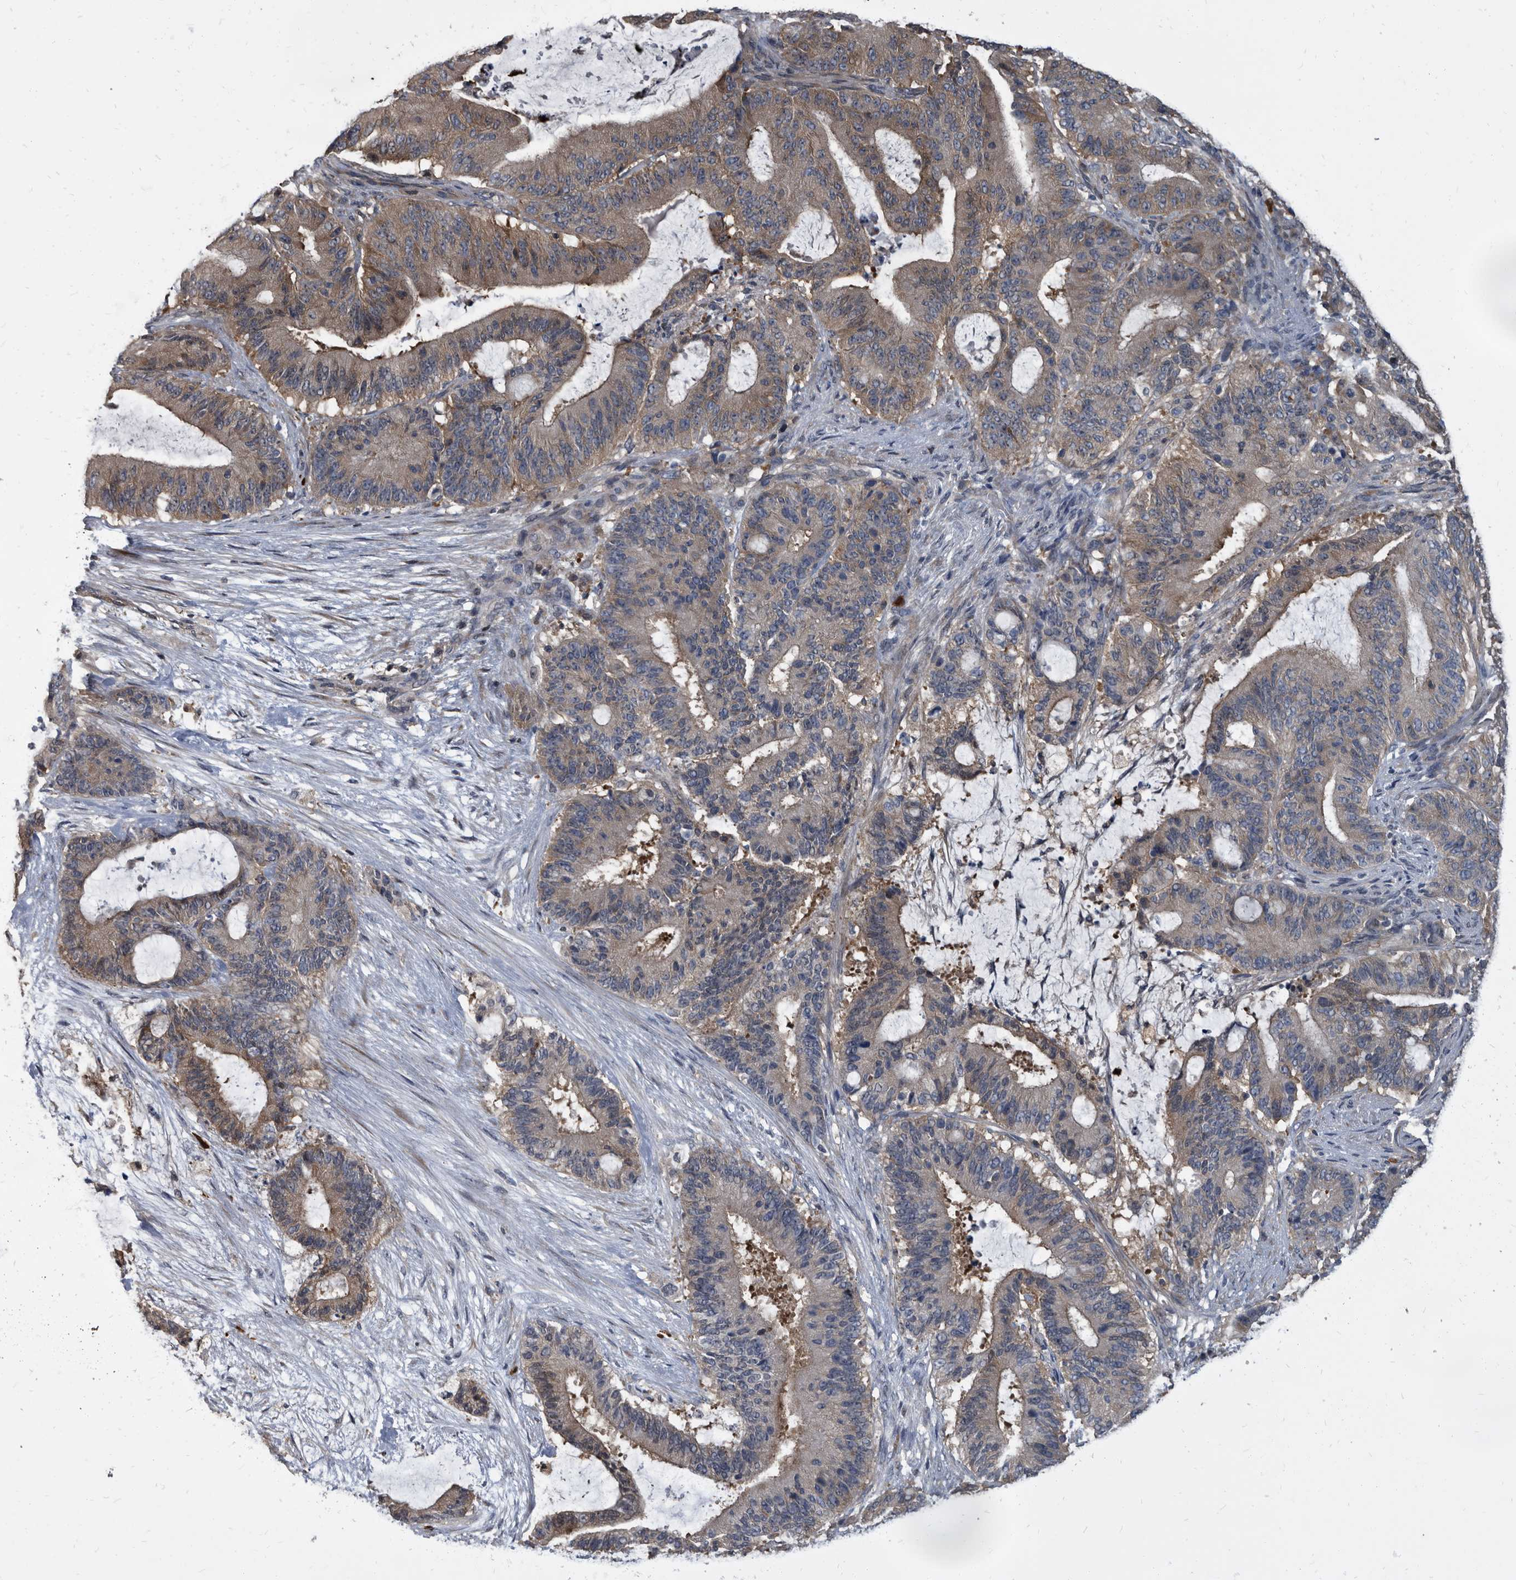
{"staining": {"intensity": "moderate", "quantity": ">75%", "location": "cytoplasmic/membranous"}, "tissue": "liver cancer", "cell_type": "Tumor cells", "image_type": "cancer", "snomed": [{"axis": "morphology", "description": "Normal tissue, NOS"}, {"axis": "morphology", "description": "Cholangiocarcinoma"}, {"axis": "topography", "description": "Liver"}, {"axis": "topography", "description": "Peripheral nerve tissue"}], "caption": "Liver cancer (cholangiocarcinoma) was stained to show a protein in brown. There is medium levels of moderate cytoplasmic/membranous staining in approximately >75% of tumor cells. Immunohistochemistry stains the protein of interest in brown and the nuclei are stained blue.", "gene": "CDV3", "patient": {"sex": "female", "age": 73}}